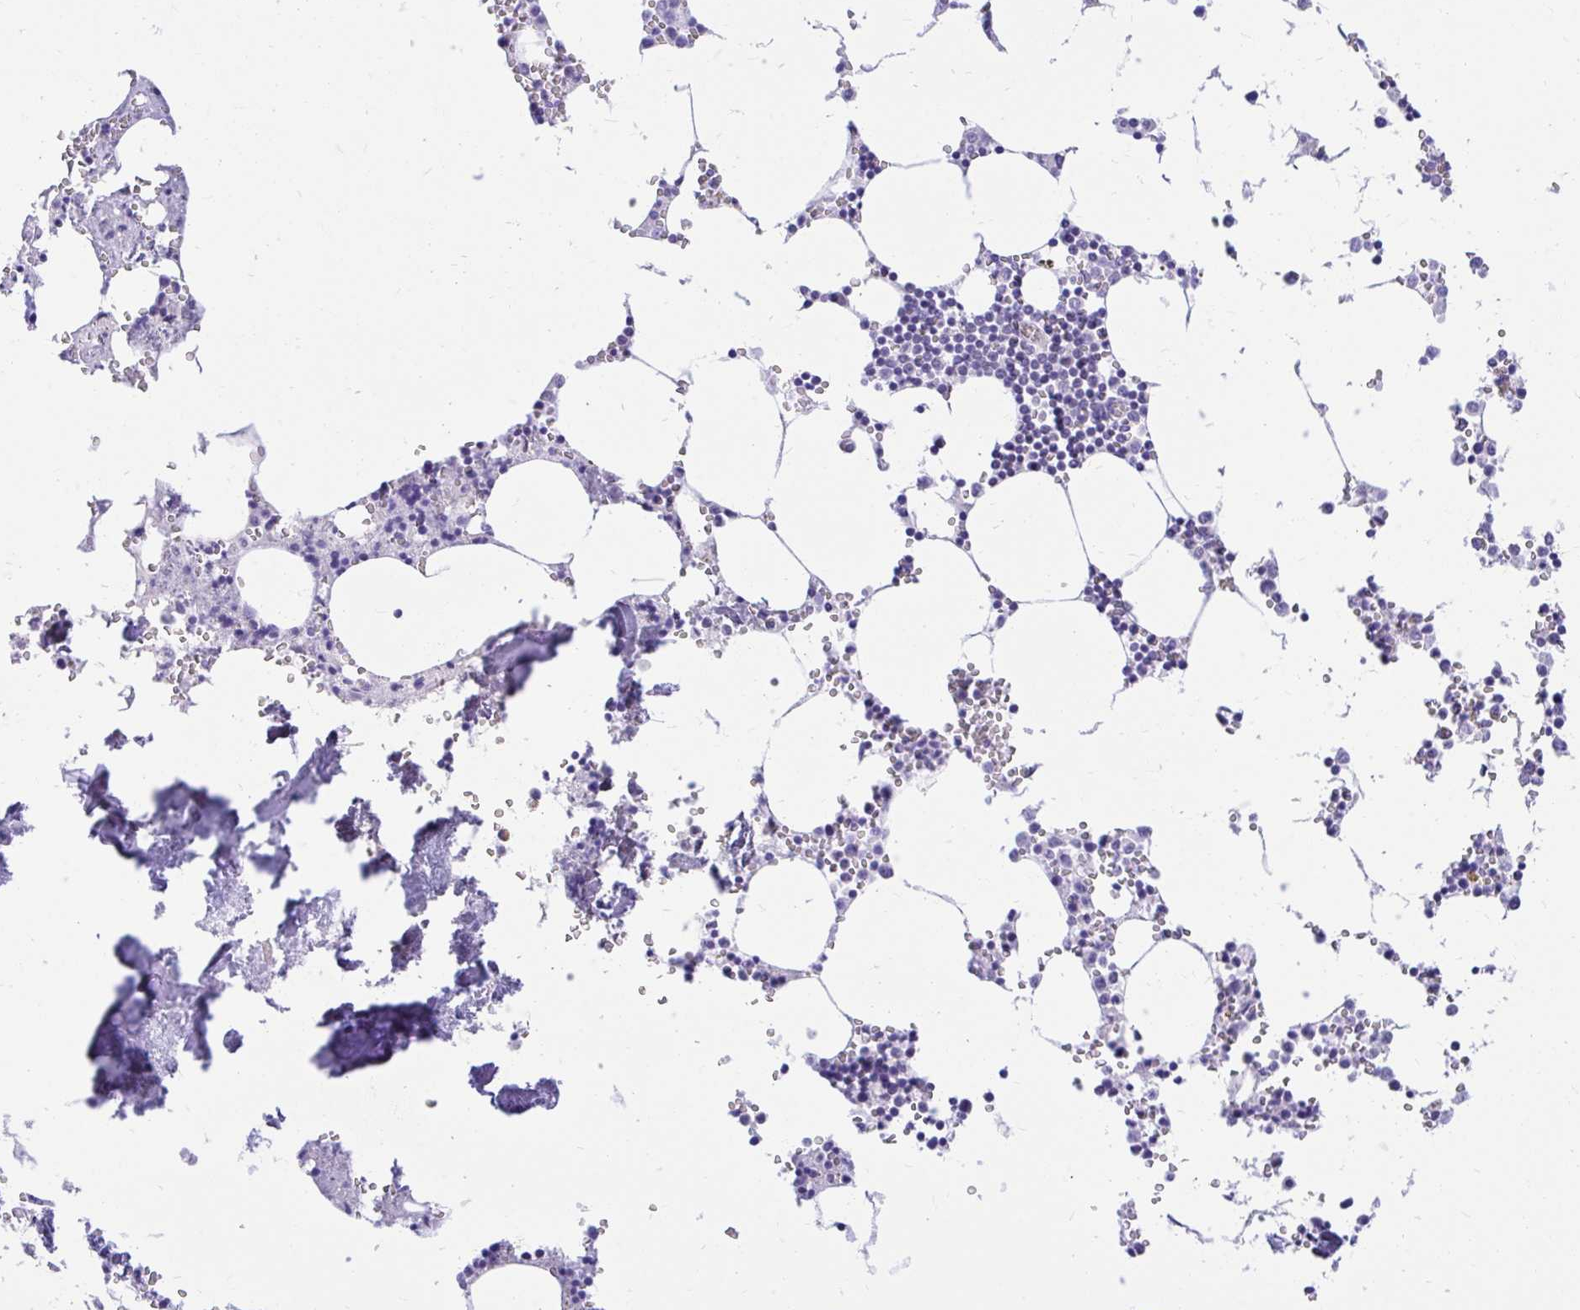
{"staining": {"intensity": "negative", "quantity": "none", "location": "none"}, "tissue": "bone marrow", "cell_type": "Hematopoietic cells", "image_type": "normal", "snomed": [{"axis": "morphology", "description": "Normal tissue, NOS"}, {"axis": "topography", "description": "Bone marrow"}], "caption": "Immunohistochemistry (IHC) image of unremarkable bone marrow stained for a protein (brown), which demonstrates no staining in hematopoietic cells. (IHC, brightfield microscopy, high magnification).", "gene": "GLB1L2", "patient": {"sex": "male", "age": 54}}